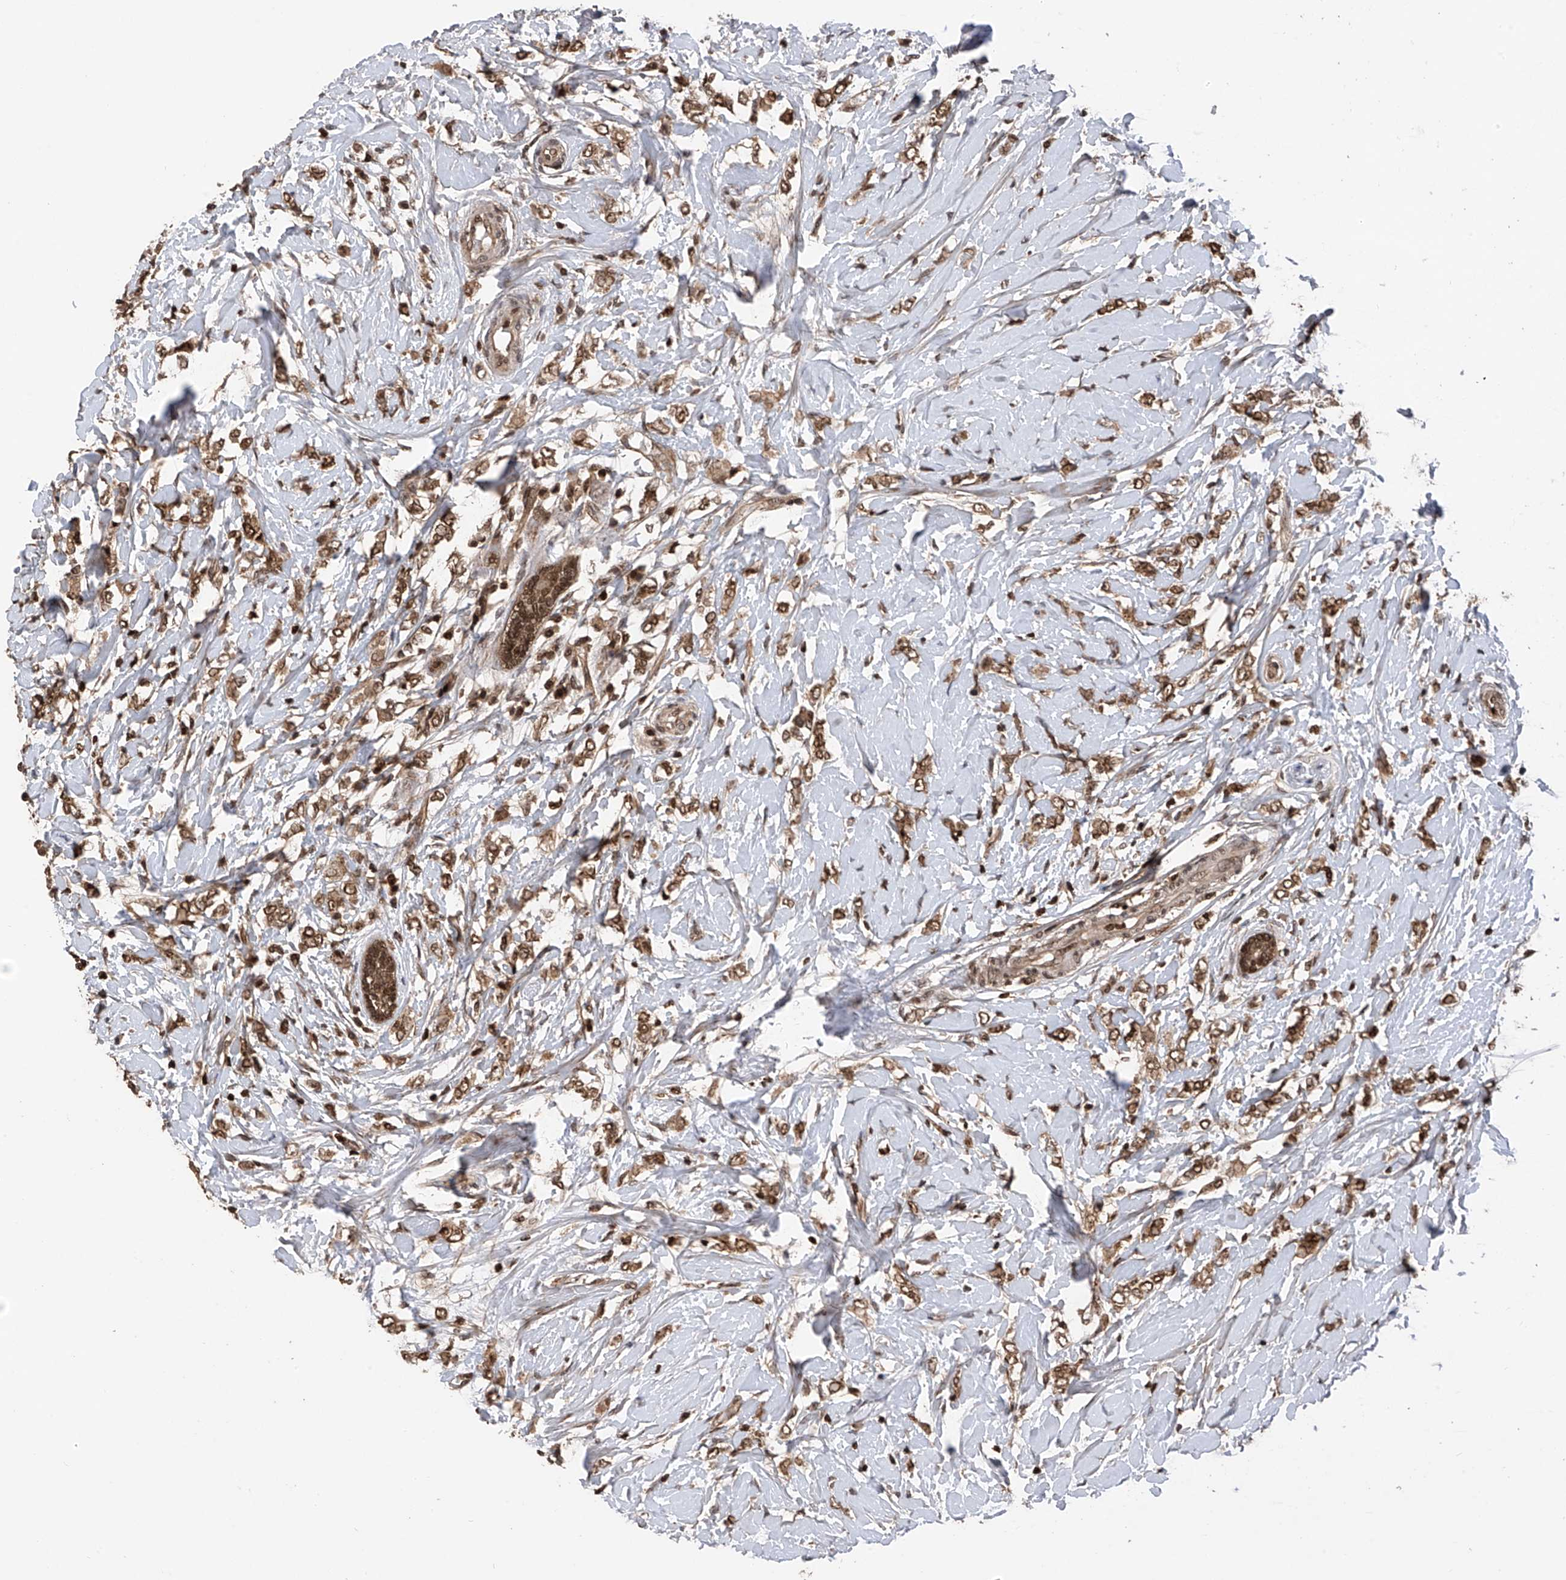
{"staining": {"intensity": "strong", "quantity": ">75%", "location": "nuclear"}, "tissue": "breast cancer", "cell_type": "Tumor cells", "image_type": "cancer", "snomed": [{"axis": "morphology", "description": "Normal tissue, NOS"}, {"axis": "morphology", "description": "Lobular carcinoma"}, {"axis": "topography", "description": "Breast"}], "caption": "This histopathology image reveals immunohistochemistry (IHC) staining of lobular carcinoma (breast), with high strong nuclear positivity in about >75% of tumor cells.", "gene": "DNAJC9", "patient": {"sex": "female", "age": 47}}